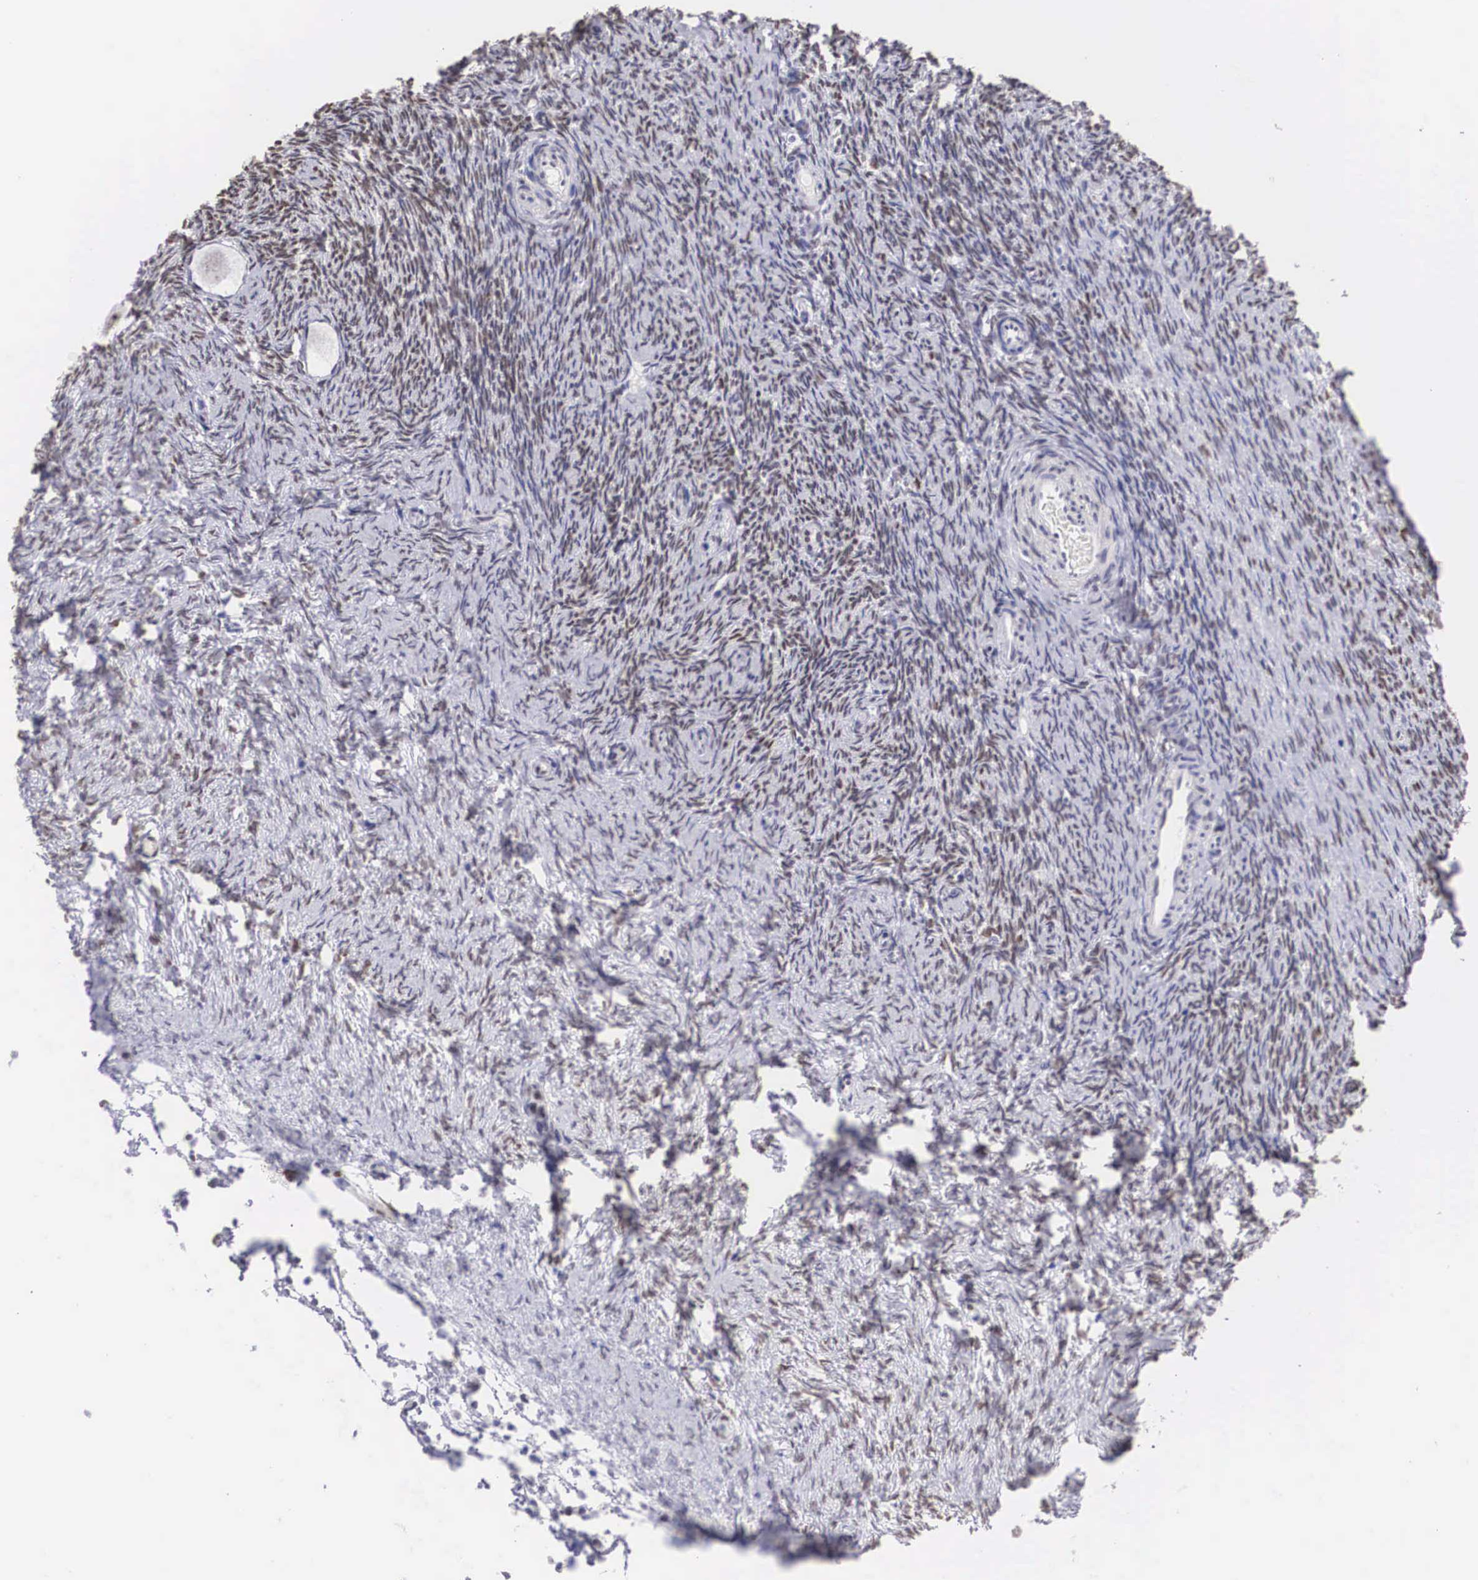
{"staining": {"intensity": "strong", "quantity": ">75%", "location": "nuclear"}, "tissue": "ovary", "cell_type": "Follicle cells", "image_type": "normal", "snomed": [{"axis": "morphology", "description": "Normal tissue, NOS"}, {"axis": "topography", "description": "Ovary"}], "caption": "Follicle cells reveal high levels of strong nuclear staining in approximately >75% of cells in benign human ovary. The protein is shown in brown color, while the nuclei are stained blue.", "gene": "HMGN5", "patient": {"sex": "female", "age": 32}}